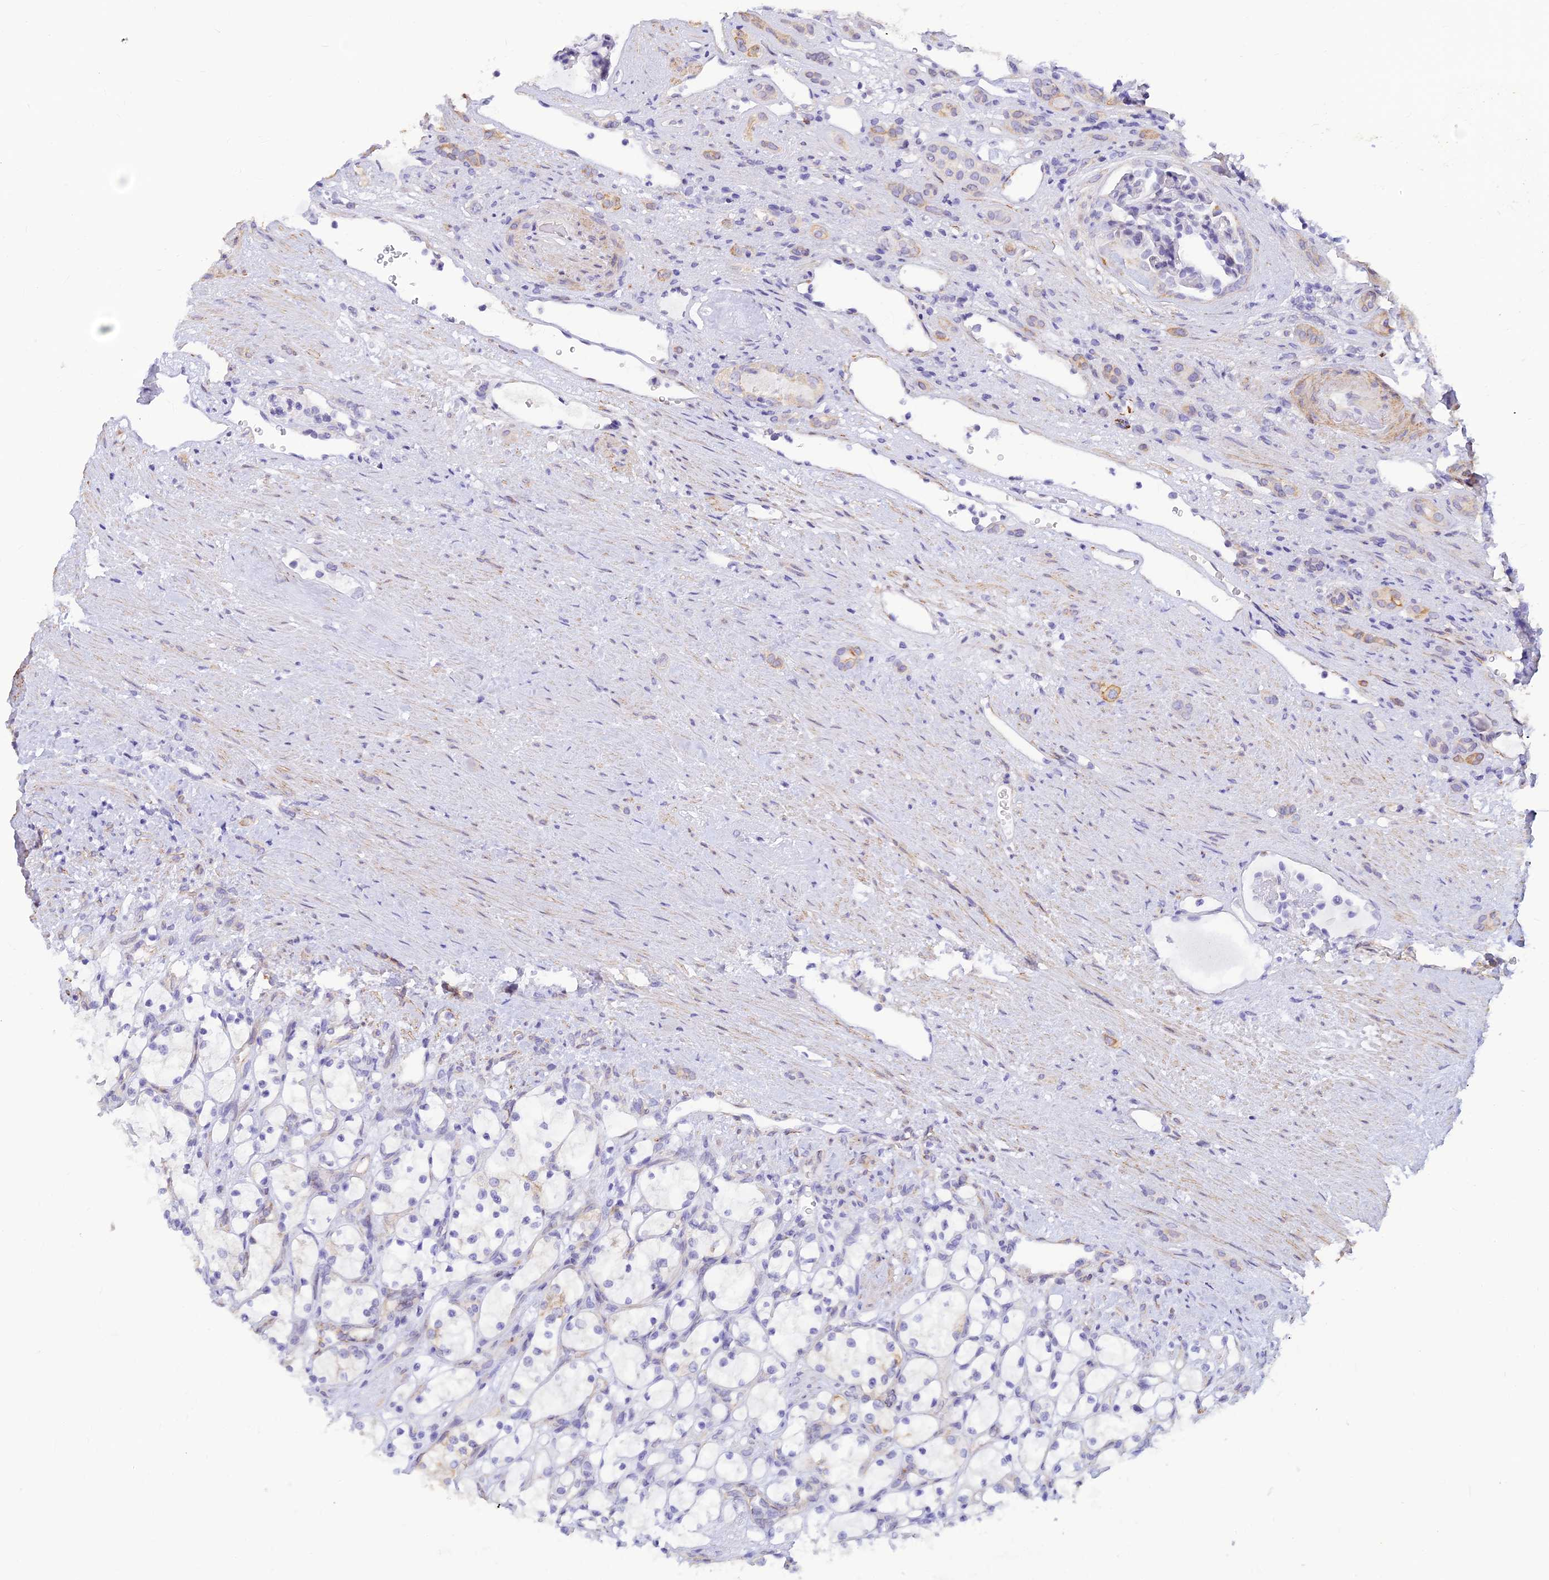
{"staining": {"intensity": "negative", "quantity": "none", "location": "none"}, "tissue": "renal cancer", "cell_type": "Tumor cells", "image_type": "cancer", "snomed": [{"axis": "morphology", "description": "Adenocarcinoma, NOS"}, {"axis": "topography", "description": "Kidney"}], "caption": "Renal cancer was stained to show a protein in brown. There is no significant expression in tumor cells.", "gene": "ALDH1L2", "patient": {"sex": "female", "age": 69}}